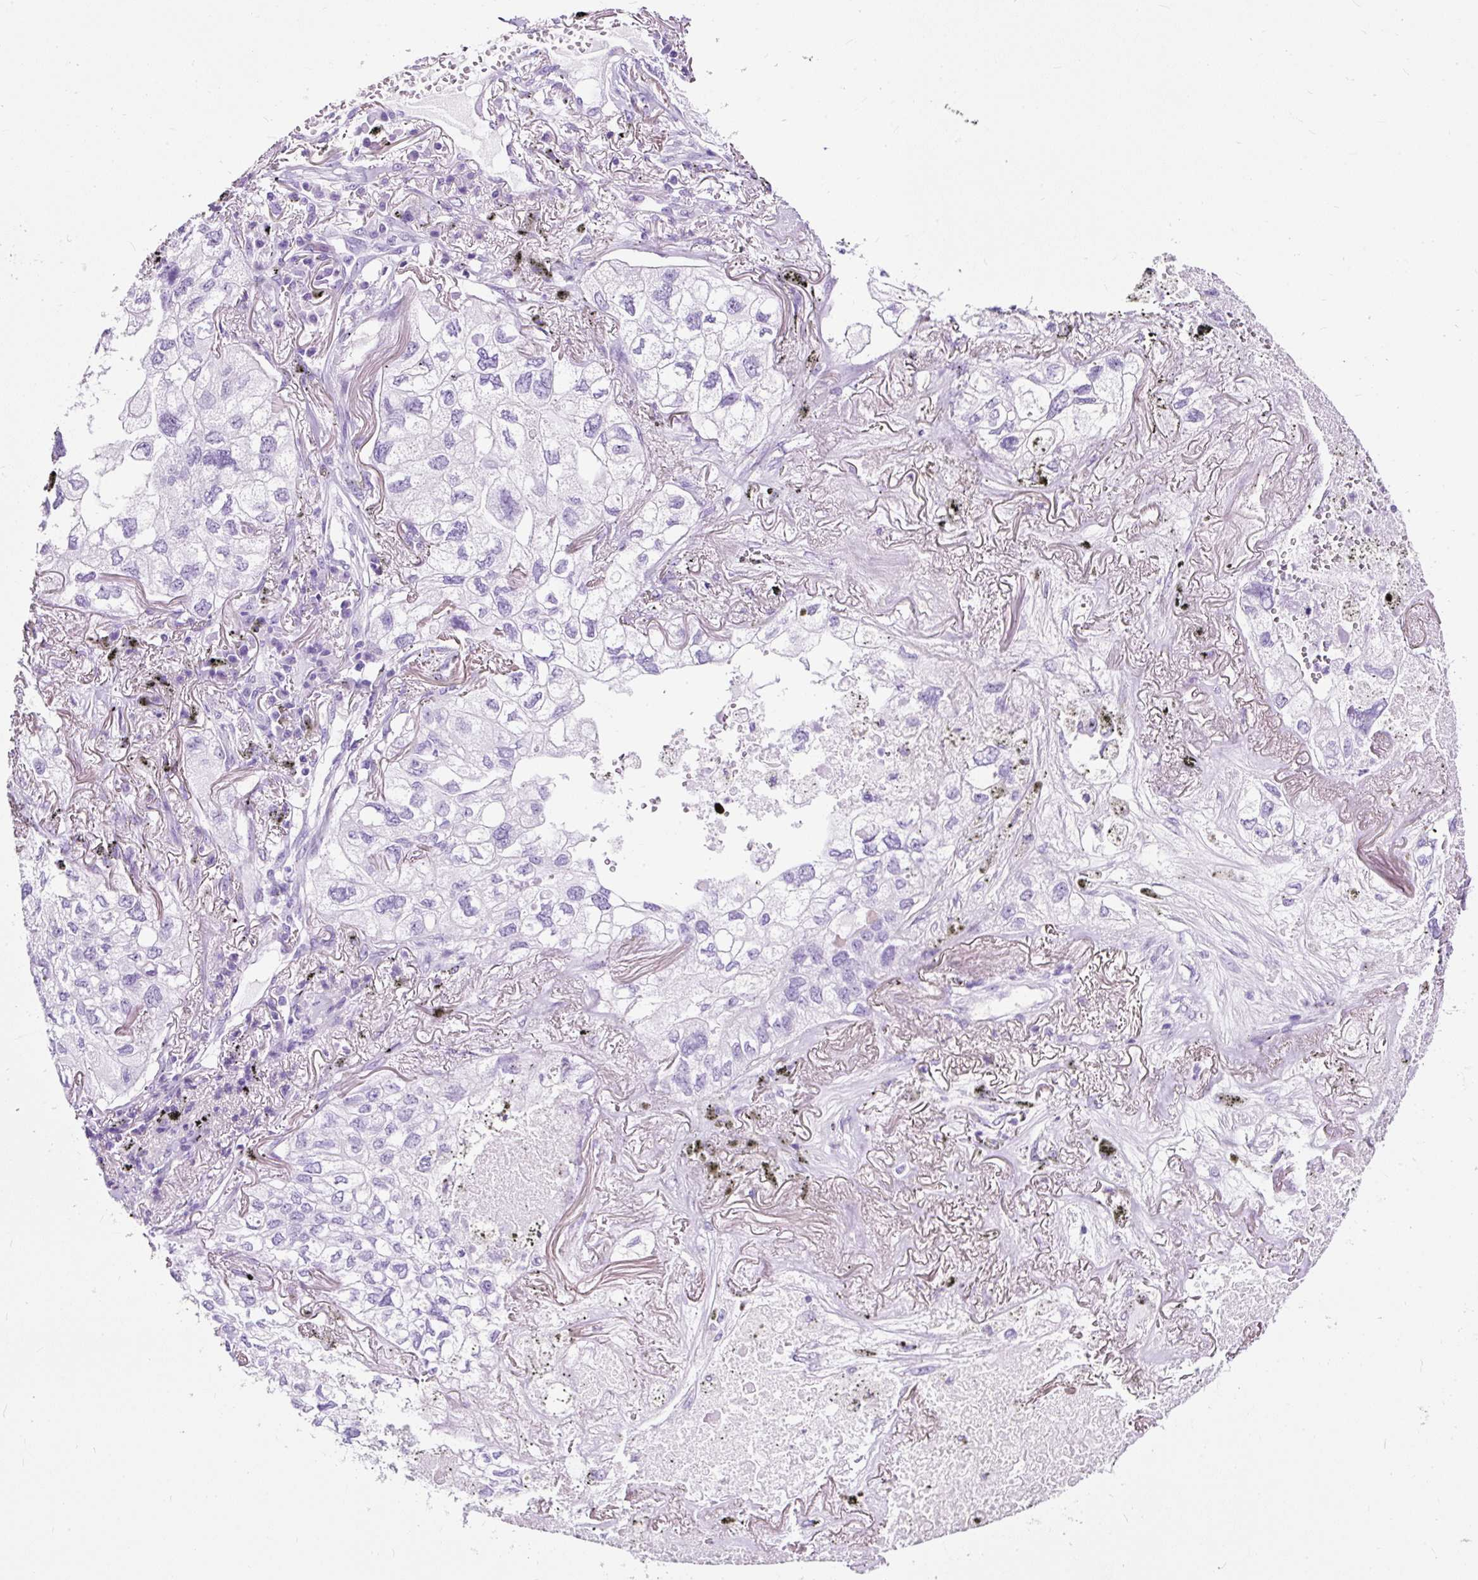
{"staining": {"intensity": "negative", "quantity": "none", "location": "none"}, "tissue": "lung cancer", "cell_type": "Tumor cells", "image_type": "cancer", "snomed": [{"axis": "morphology", "description": "Adenocarcinoma, NOS"}, {"axis": "topography", "description": "Lung"}], "caption": "Immunohistochemistry photomicrograph of neoplastic tissue: human lung cancer (adenocarcinoma) stained with DAB shows no significant protein positivity in tumor cells.", "gene": "NTS", "patient": {"sex": "male", "age": 65}}